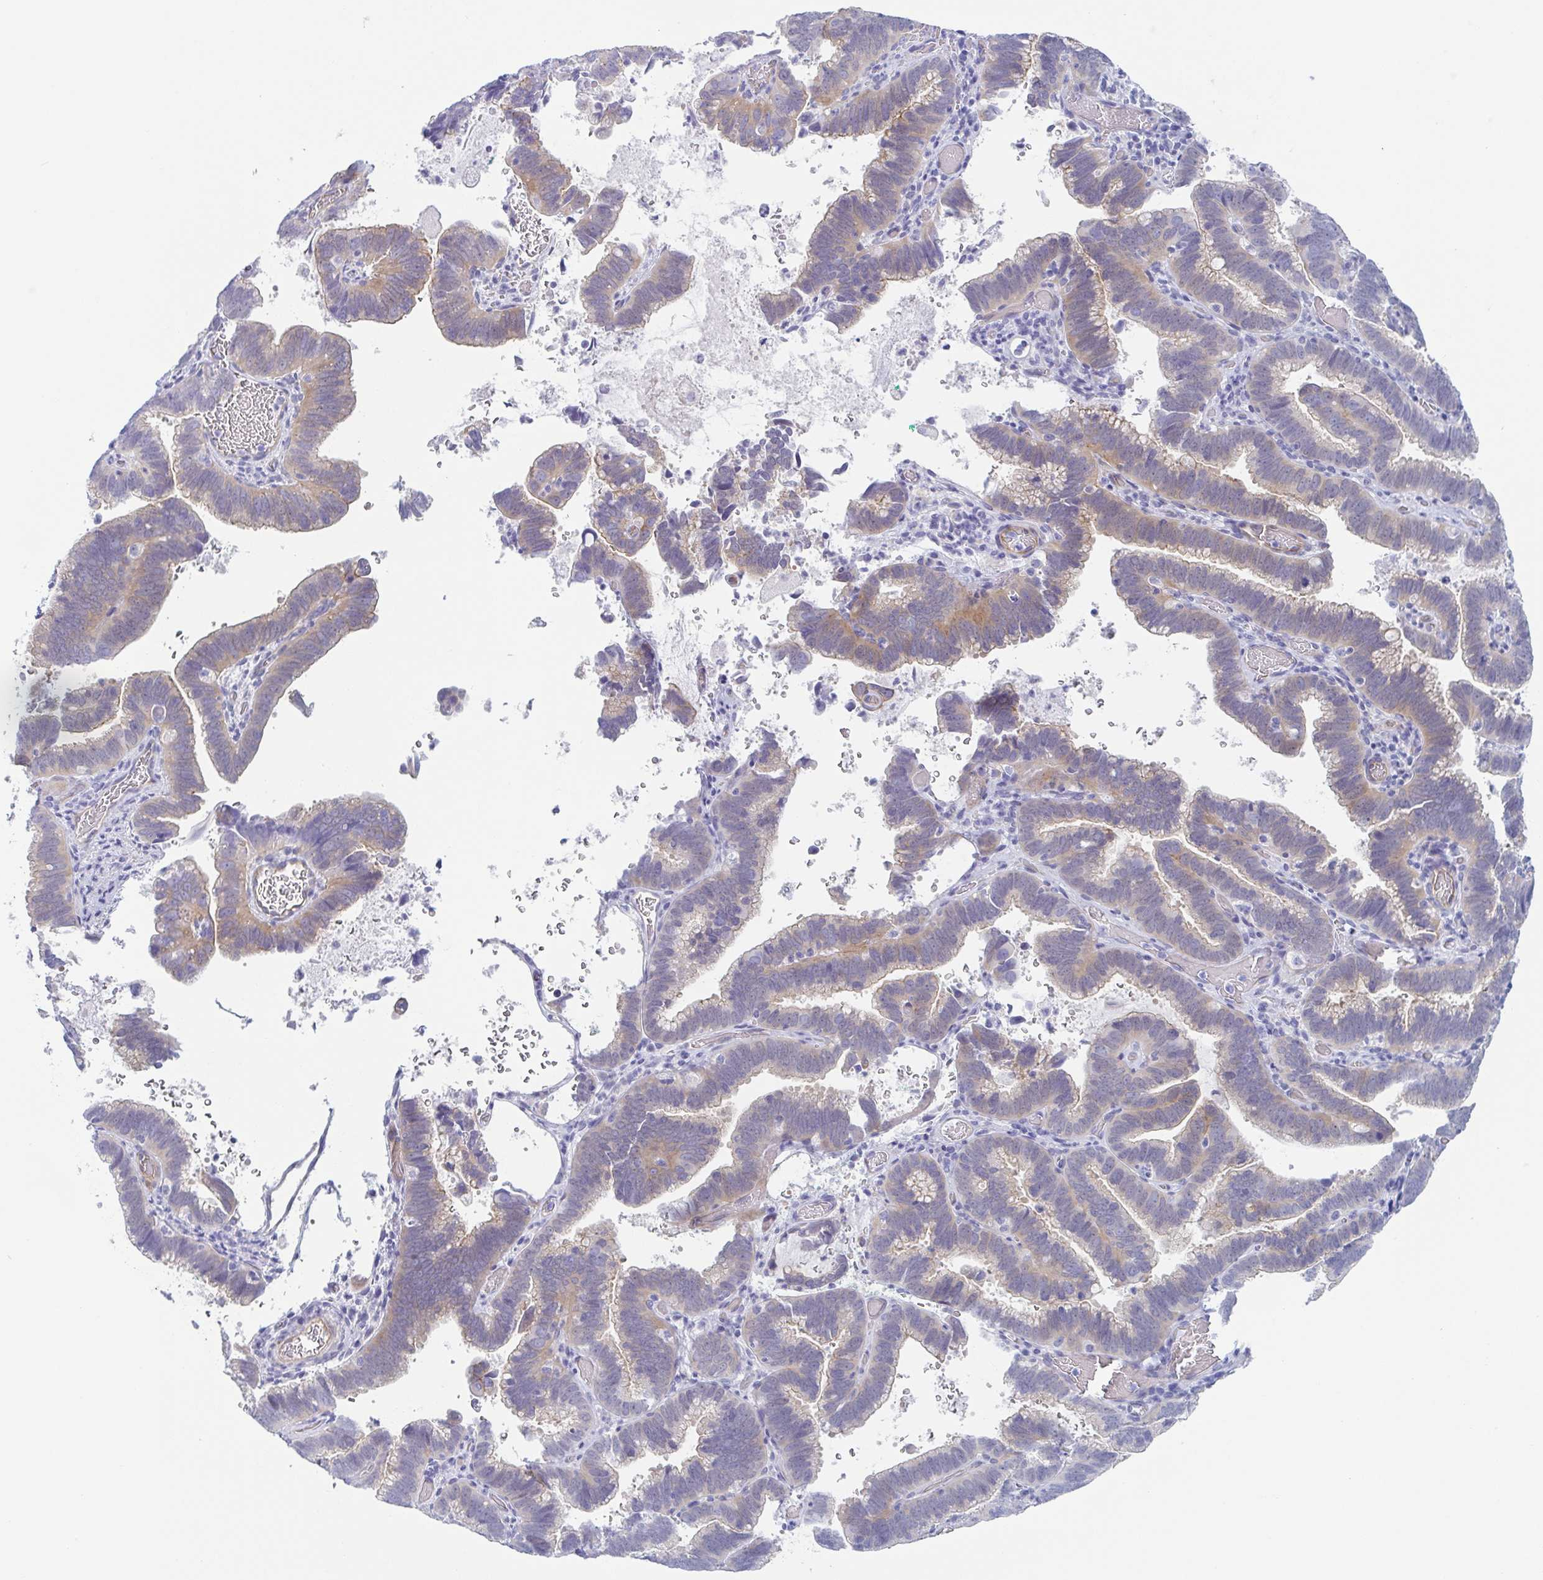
{"staining": {"intensity": "weak", "quantity": "<25%", "location": "cytoplasmic/membranous"}, "tissue": "cervical cancer", "cell_type": "Tumor cells", "image_type": "cancer", "snomed": [{"axis": "morphology", "description": "Adenocarcinoma, NOS"}, {"axis": "topography", "description": "Cervix"}], "caption": "There is no significant positivity in tumor cells of cervical cancer (adenocarcinoma).", "gene": "DYNC1I1", "patient": {"sex": "female", "age": 61}}